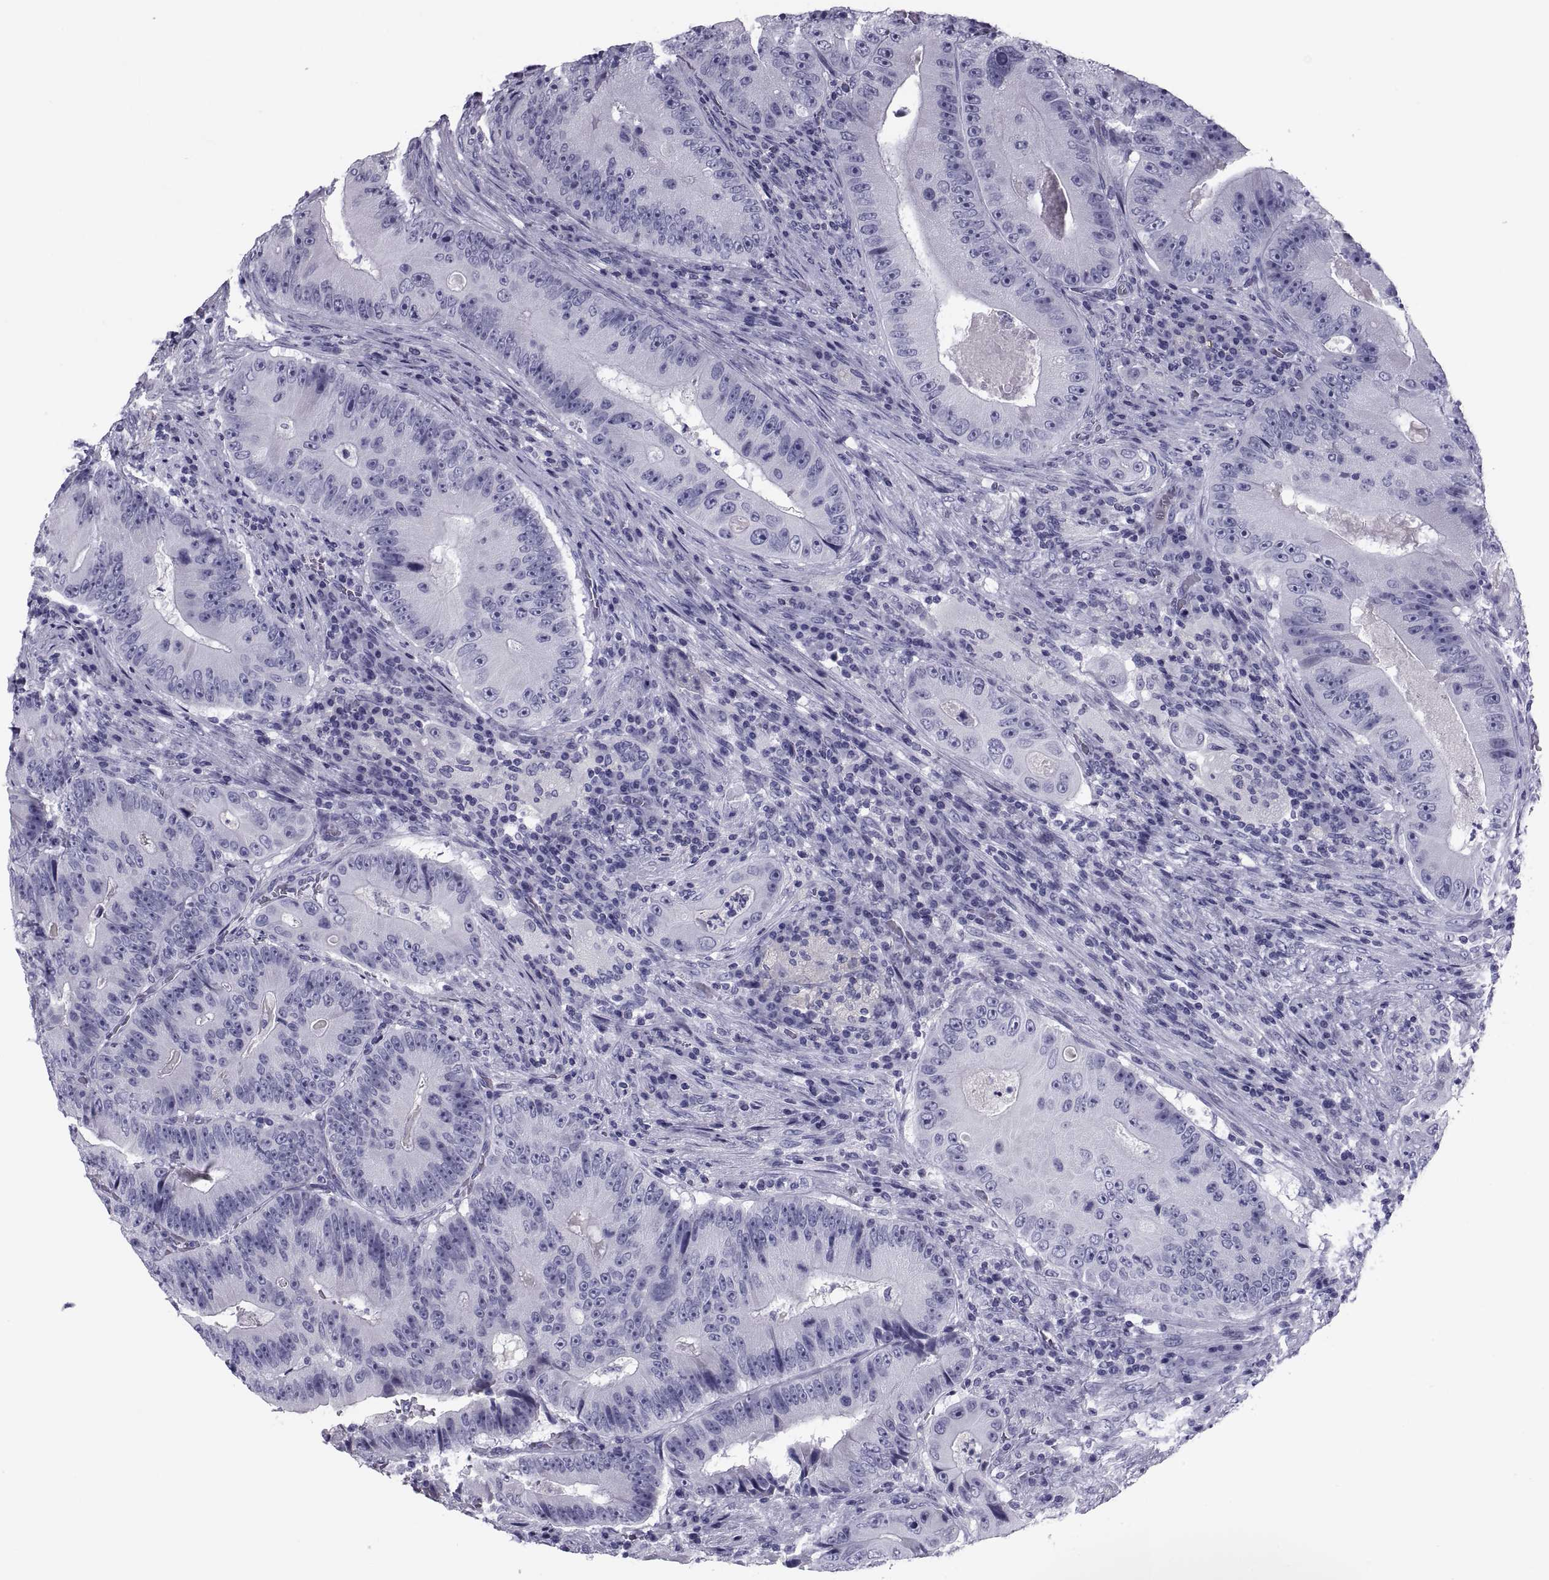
{"staining": {"intensity": "negative", "quantity": "none", "location": "none"}, "tissue": "colorectal cancer", "cell_type": "Tumor cells", "image_type": "cancer", "snomed": [{"axis": "morphology", "description": "Adenocarcinoma, NOS"}, {"axis": "topography", "description": "Colon"}], "caption": "Tumor cells show no significant protein expression in colorectal cancer.", "gene": "CRISP1", "patient": {"sex": "female", "age": 86}}